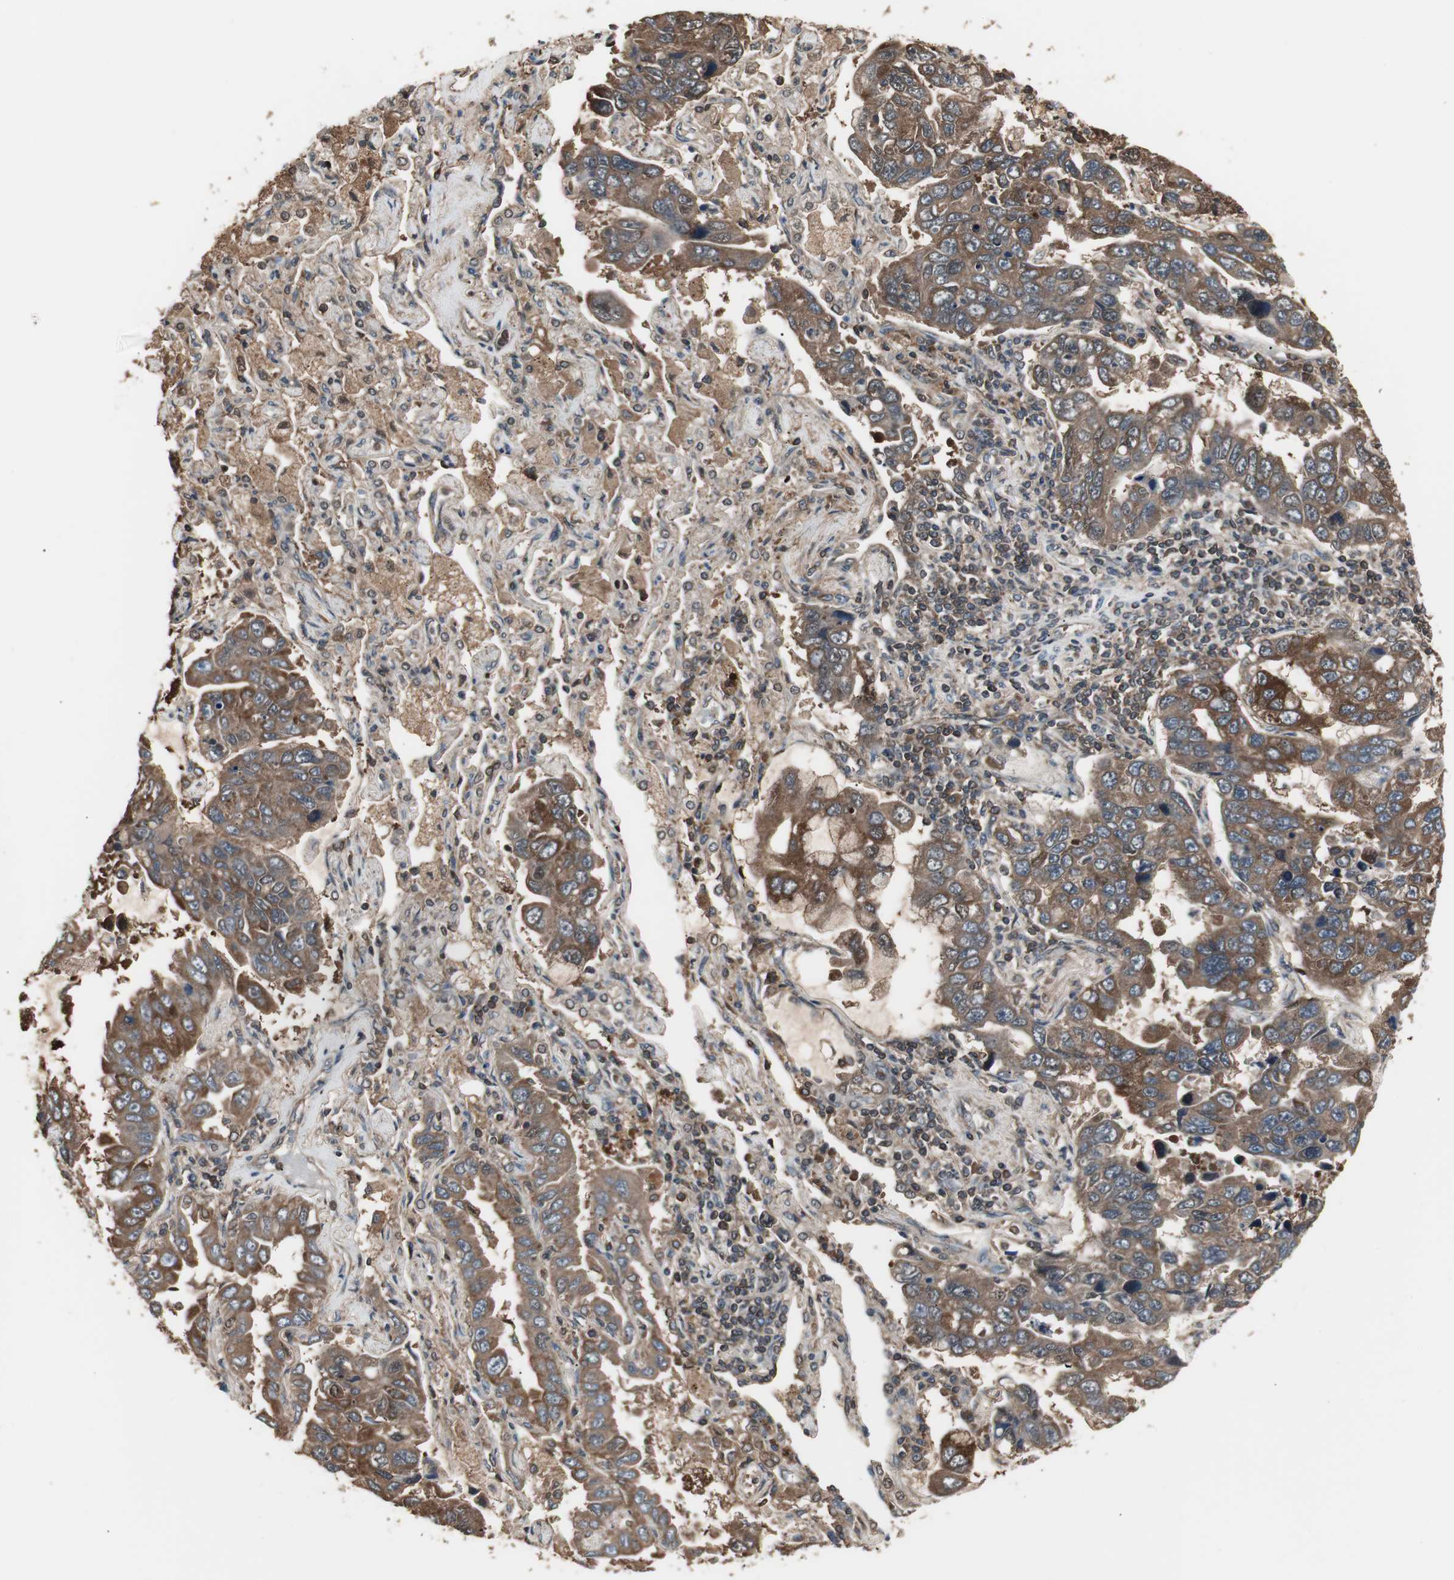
{"staining": {"intensity": "moderate", "quantity": ">75%", "location": "cytoplasmic/membranous"}, "tissue": "lung cancer", "cell_type": "Tumor cells", "image_type": "cancer", "snomed": [{"axis": "morphology", "description": "Adenocarcinoma, NOS"}, {"axis": "topography", "description": "Lung"}], "caption": "An IHC photomicrograph of neoplastic tissue is shown. Protein staining in brown highlights moderate cytoplasmic/membranous positivity in lung cancer within tumor cells. (Brightfield microscopy of DAB IHC at high magnification).", "gene": "CAPNS1", "patient": {"sex": "male", "age": 64}}